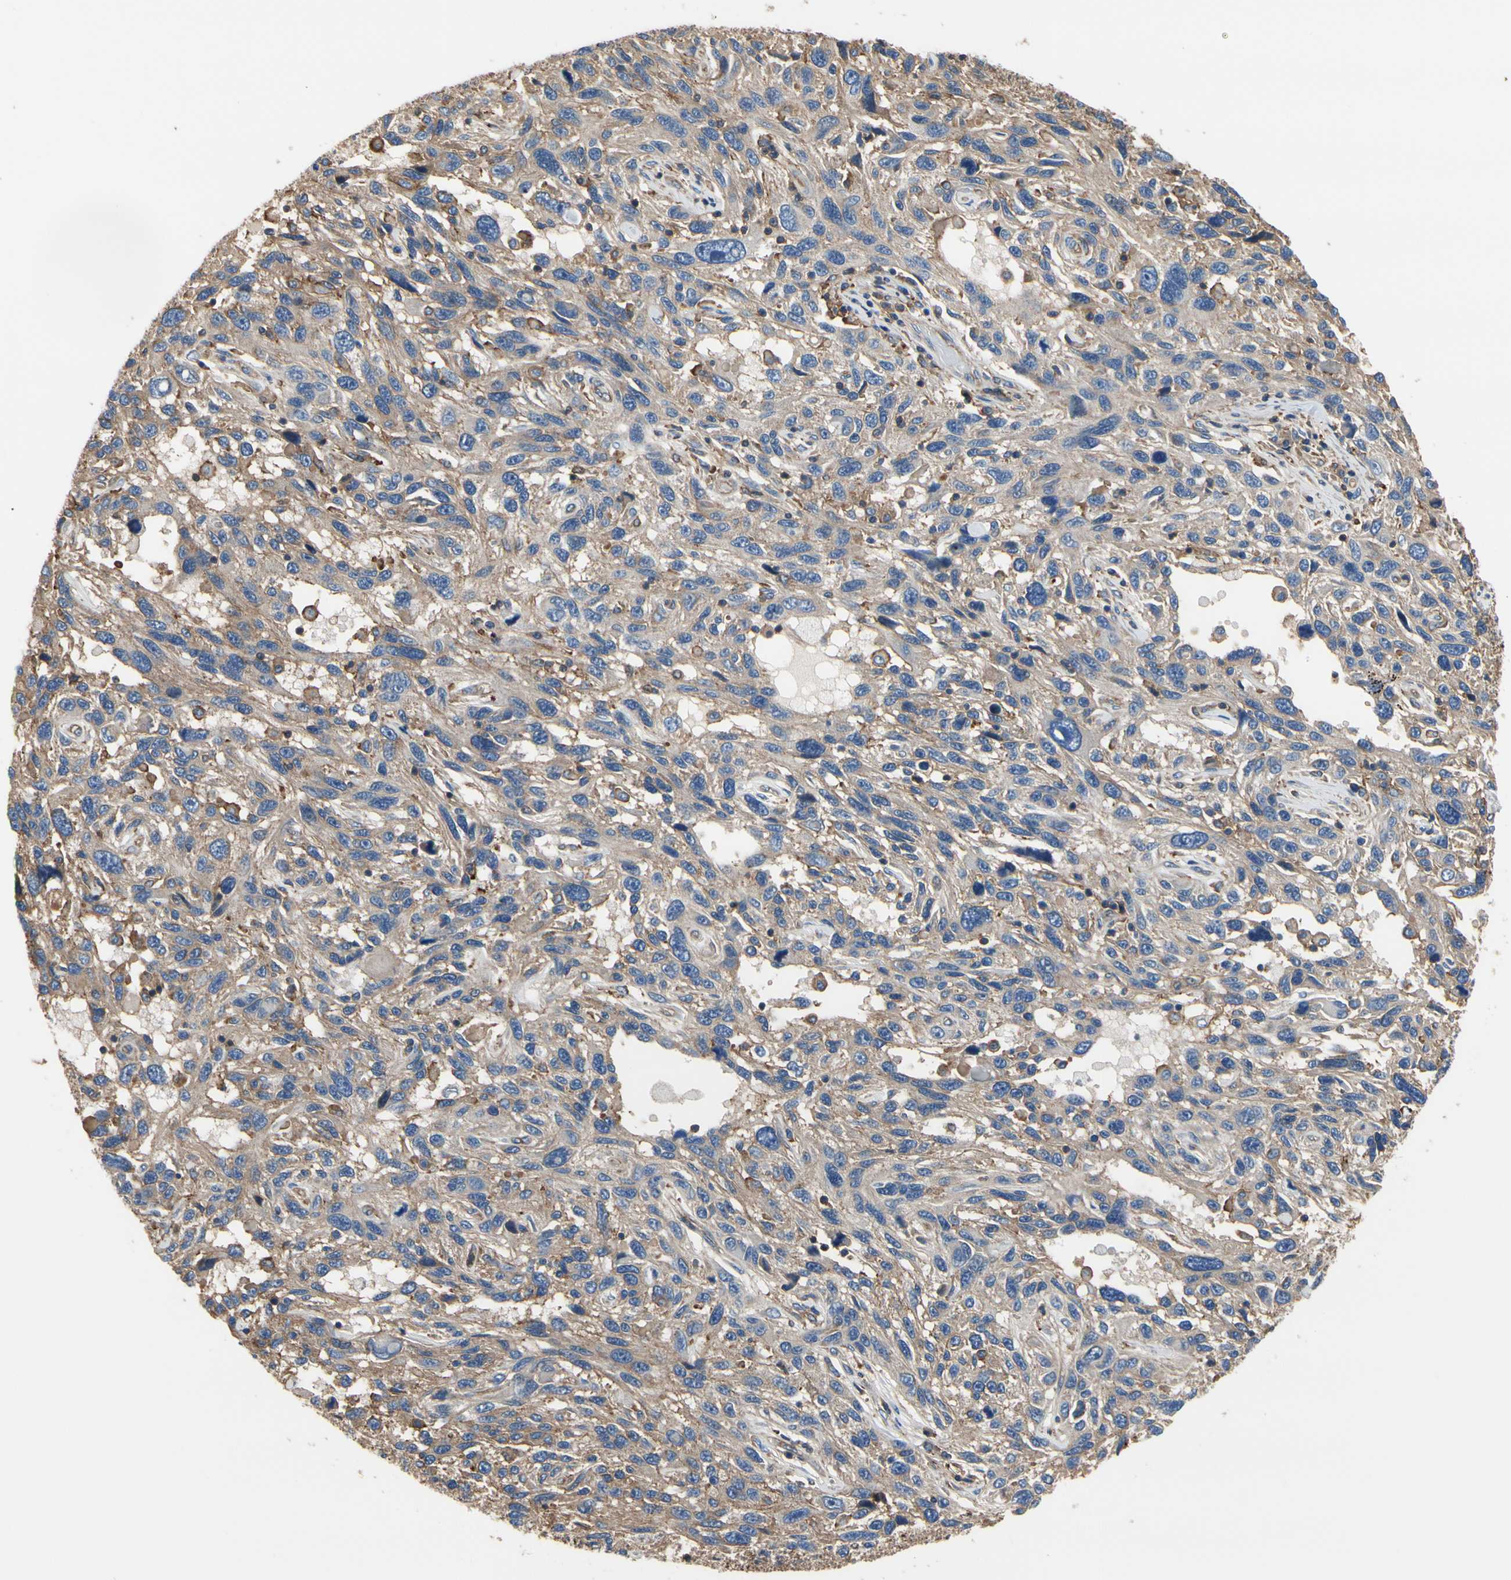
{"staining": {"intensity": "negative", "quantity": "none", "location": "none"}, "tissue": "melanoma", "cell_type": "Tumor cells", "image_type": "cancer", "snomed": [{"axis": "morphology", "description": "Malignant melanoma, NOS"}, {"axis": "topography", "description": "Skin"}], "caption": "IHC micrograph of melanoma stained for a protein (brown), which displays no positivity in tumor cells.", "gene": "IL1RL1", "patient": {"sex": "male", "age": 53}}